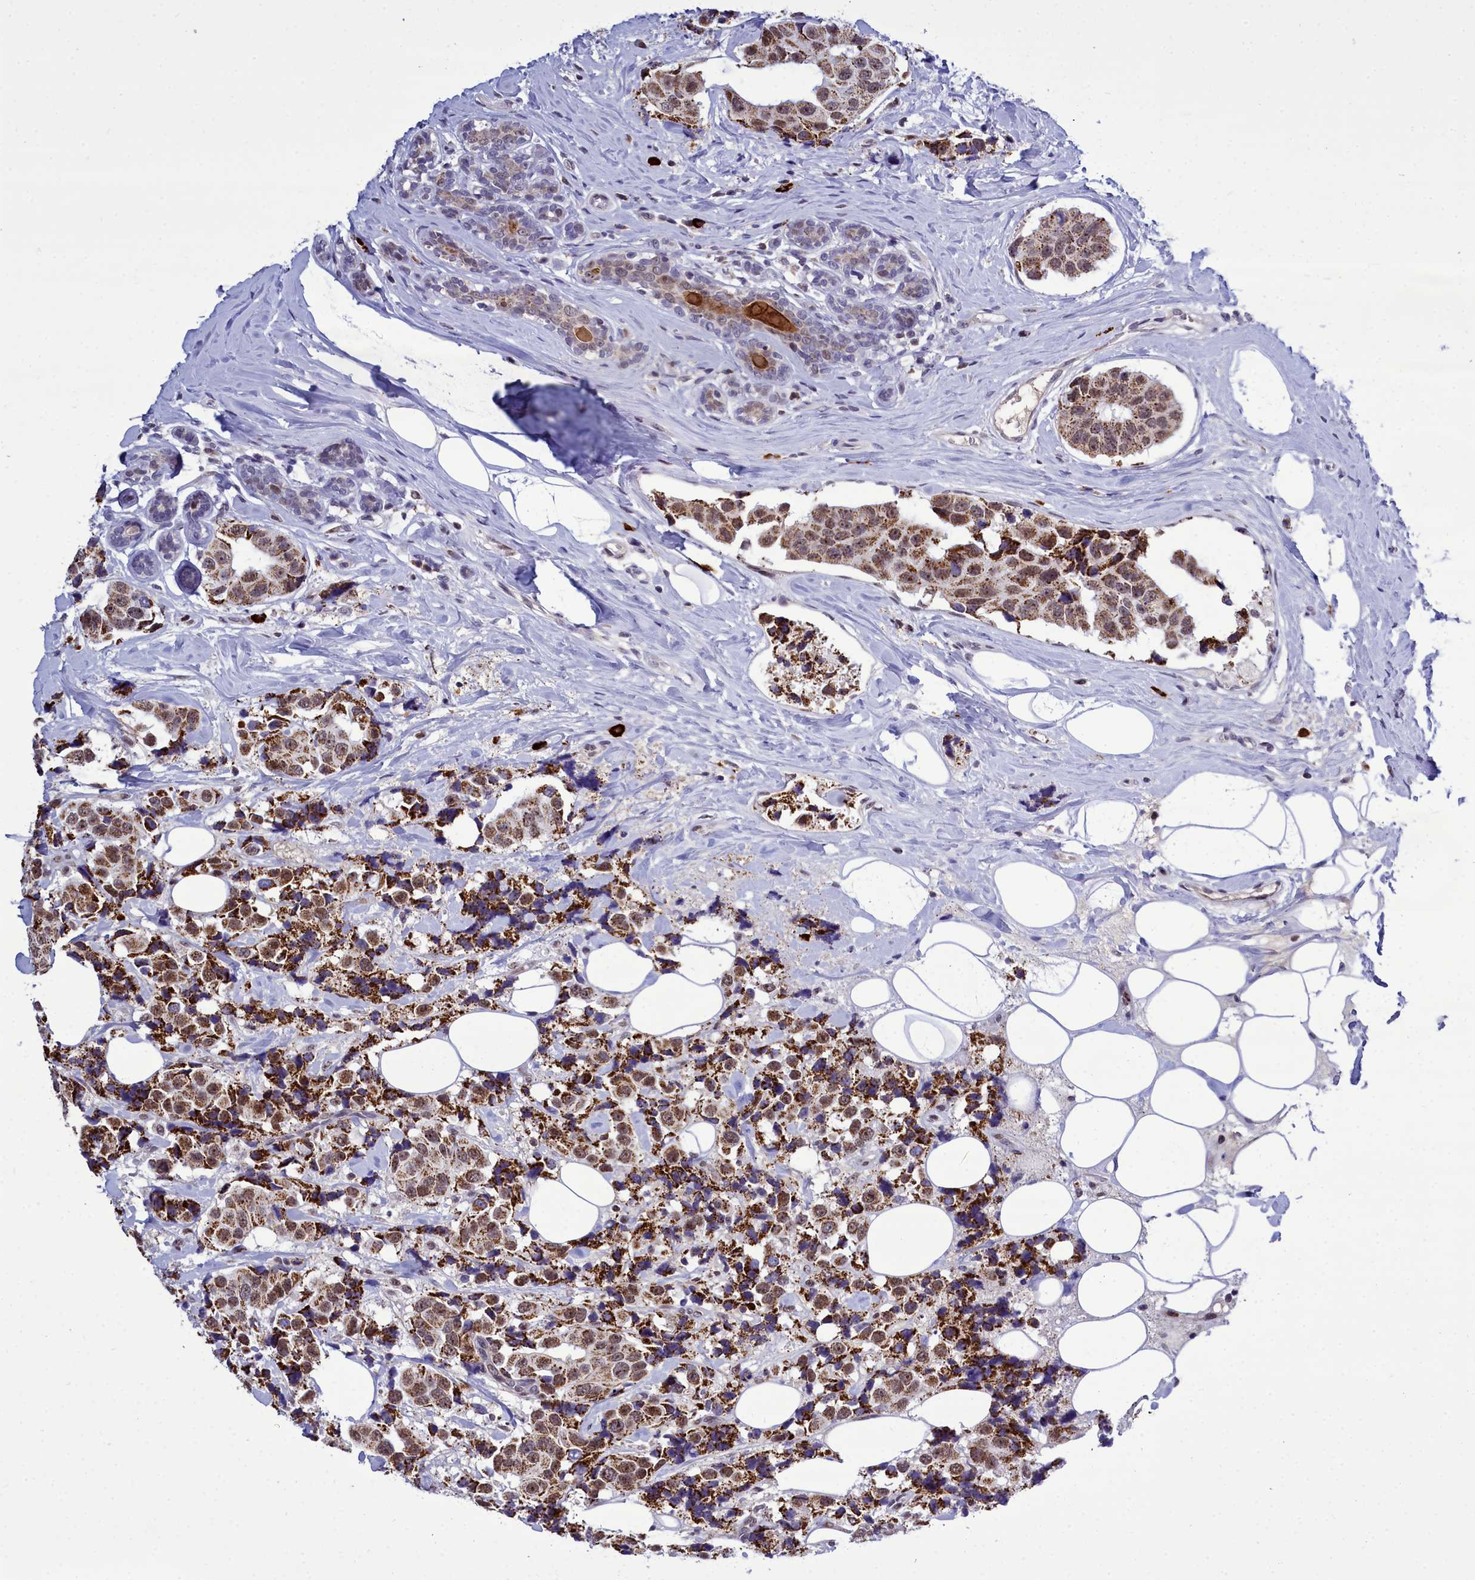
{"staining": {"intensity": "moderate", "quantity": ">75%", "location": "cytoplasmic/membranous,nuclear"}, "tissue": "breast cancer", "cell_type": "Tumor cells", "image_type": "cancer", "snomed": [{"axis": "morphology", "description": "Normal tissue, NOS"}, {"axis": "morphology", "description": "Duct carcinoma"}, {"axis": "topography", "description": "Breast"}], "caption": "The micrograph exhibits staining of breast cancer, revealing moderate cytoplasmic/membranous and nuclear protein expression (brown color) within tumor cells.", "gene": "POM121L2", "patient": {"sex": "female", "age": 39}}